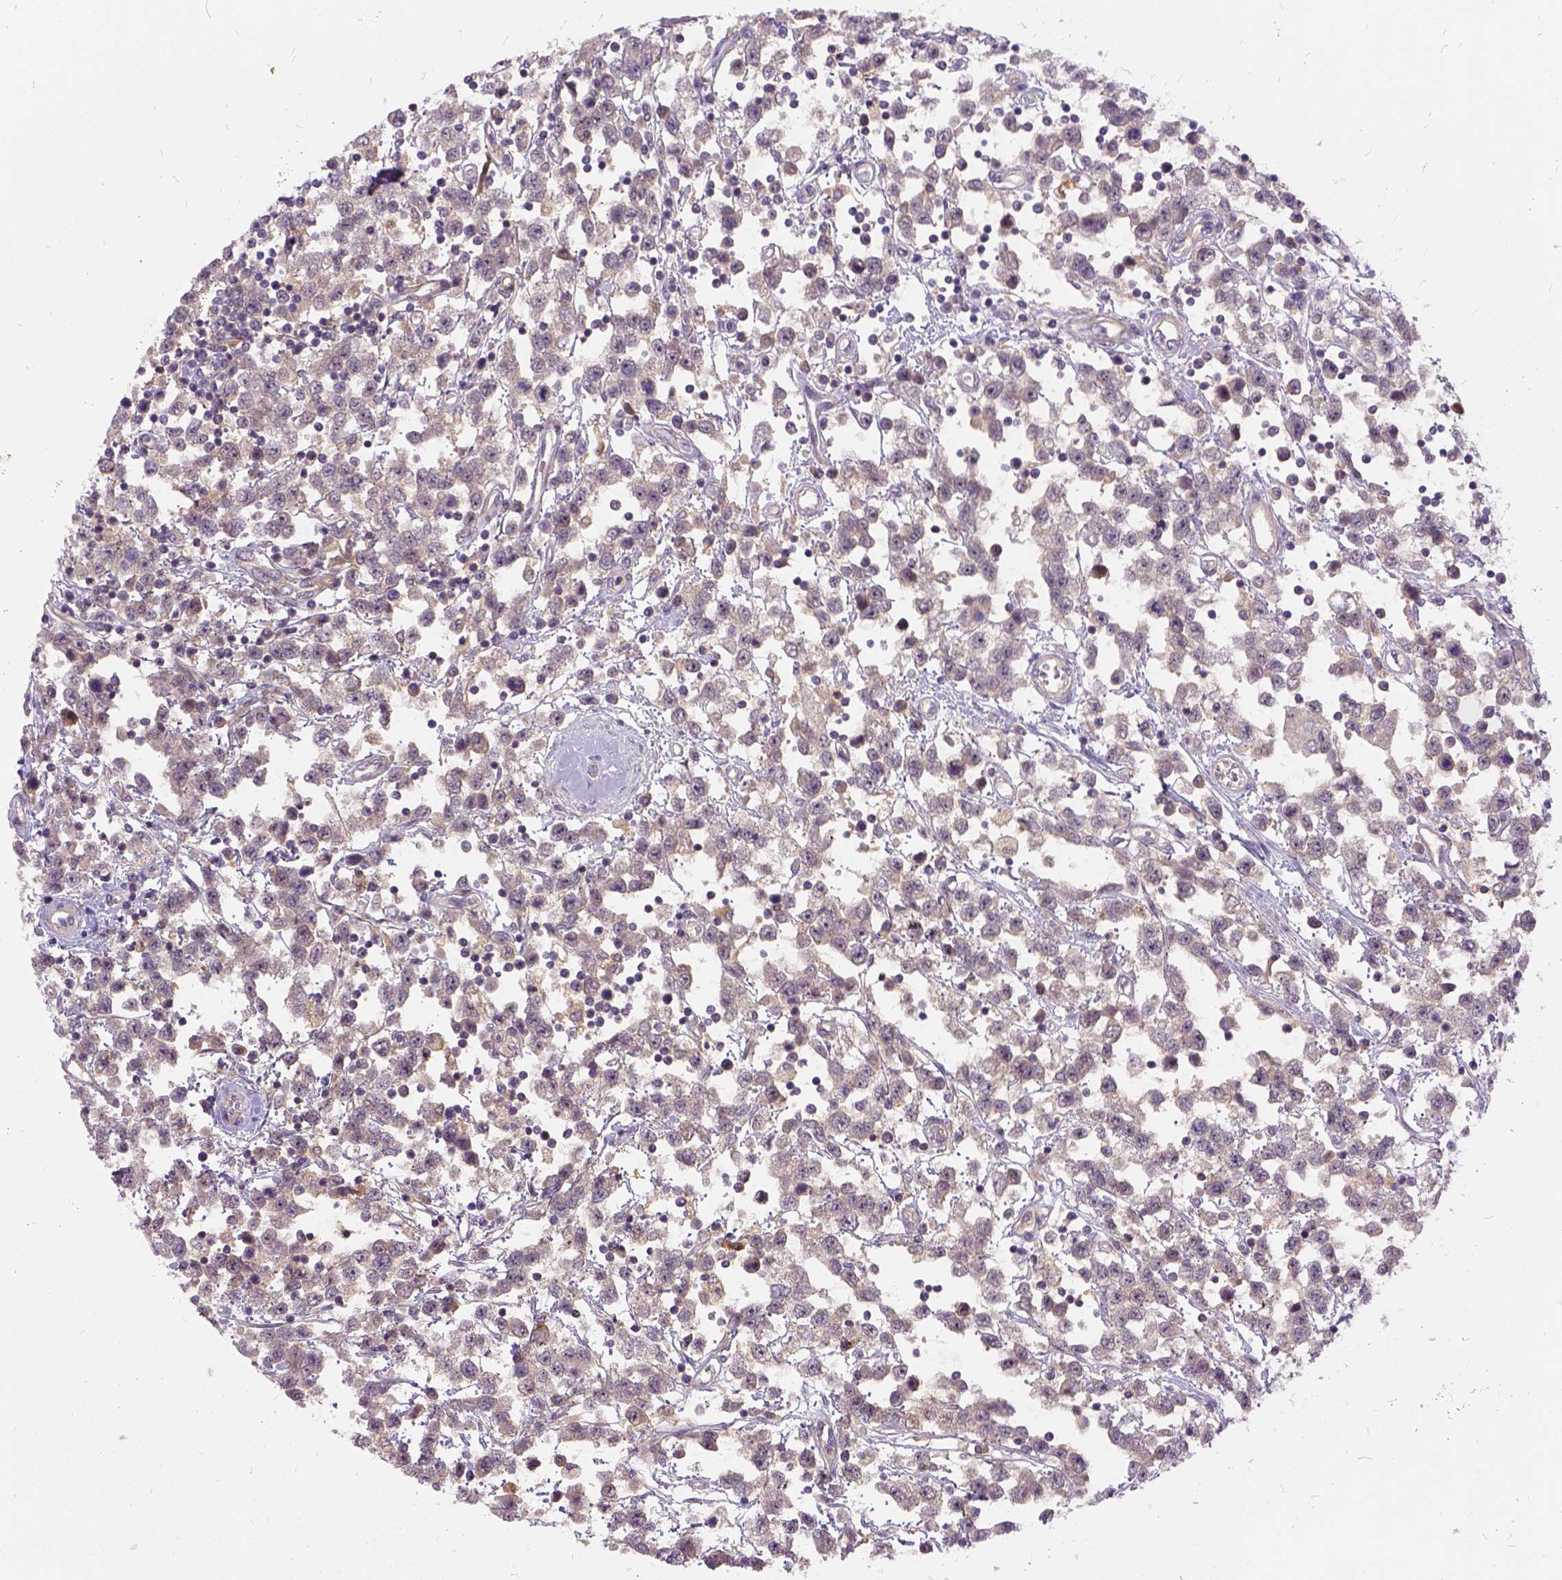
{"staining": {"intensity": "weak", "quantity": ">75%", "location": "cytoplasmic/membranous"}, "tissue": "testis cancer", "cell_type": "Tumor cells", "image_type": "cancer", "snomed": [{"axis": "morphology", "description": "Seminoma, NOS"}, {"axis": "topography", "description": "Testis"}], "caption": "Testis seminoma stained with DAB IHC displays low levels of weak cytoplasmic/membranous positivity in about >75% of tumor cells.", "gene": "ILRUN", "patient": {"sex": "male", "age": 34}}